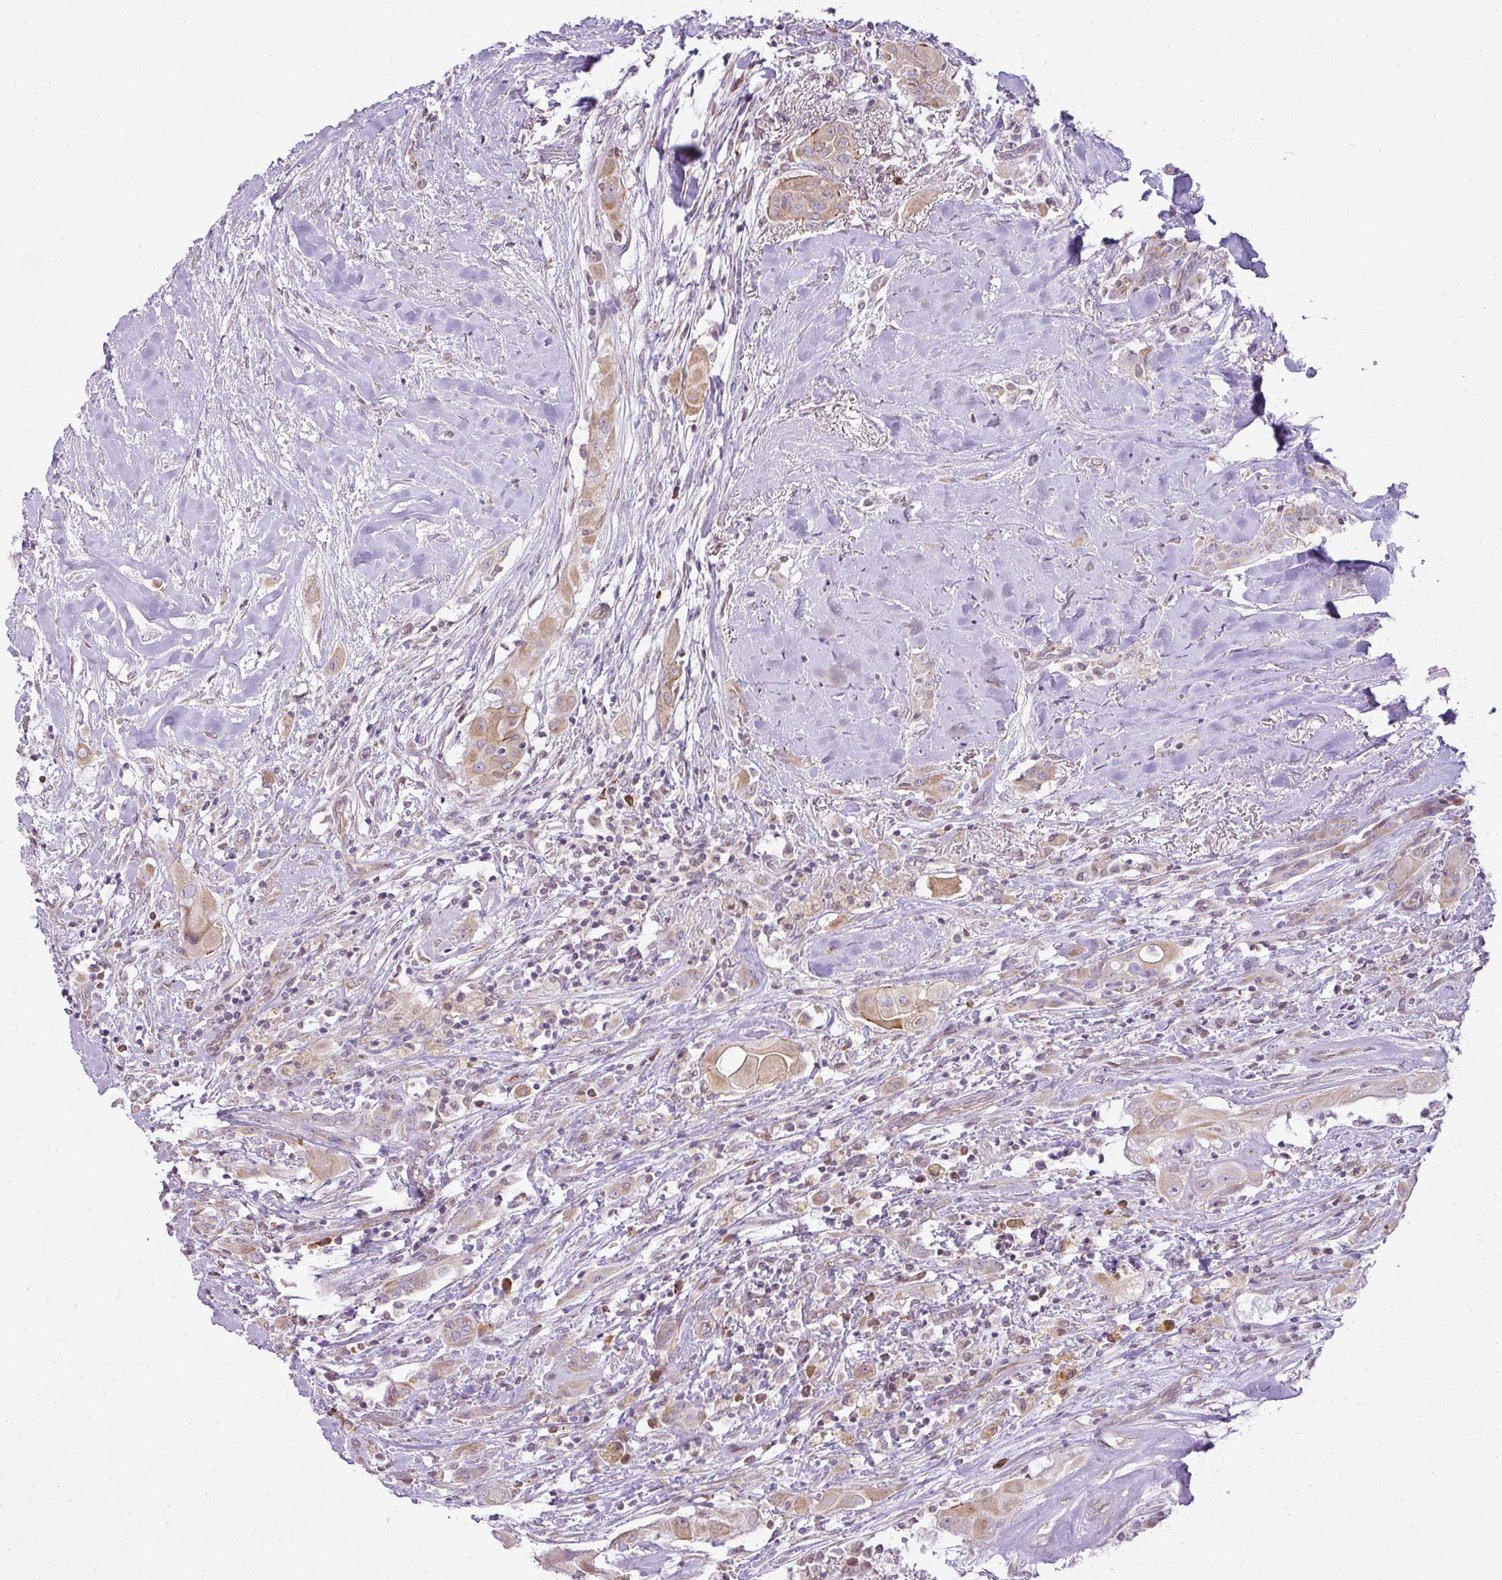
{"staining": {"intensity": "moderate", "quantity": "25%-75%", "location": "cytoplasmic/membranous"}, "tissue": "thyroid cancer", "cell_type": "Tumor cells", "image_type": "cancer", "snomed": [{"axis": "morphology", "description": "Papillary adenocarcinoma, NOS"}, {"axis": "topography", "description": "Thyroid gland"}], "caption": "Human thyroid papillary adenocarcinoma stained with a protein marker demonstrates moderate staining in tumor cells.", "gene": "COX18", "patient": {"sex": "female", "age": 59}}